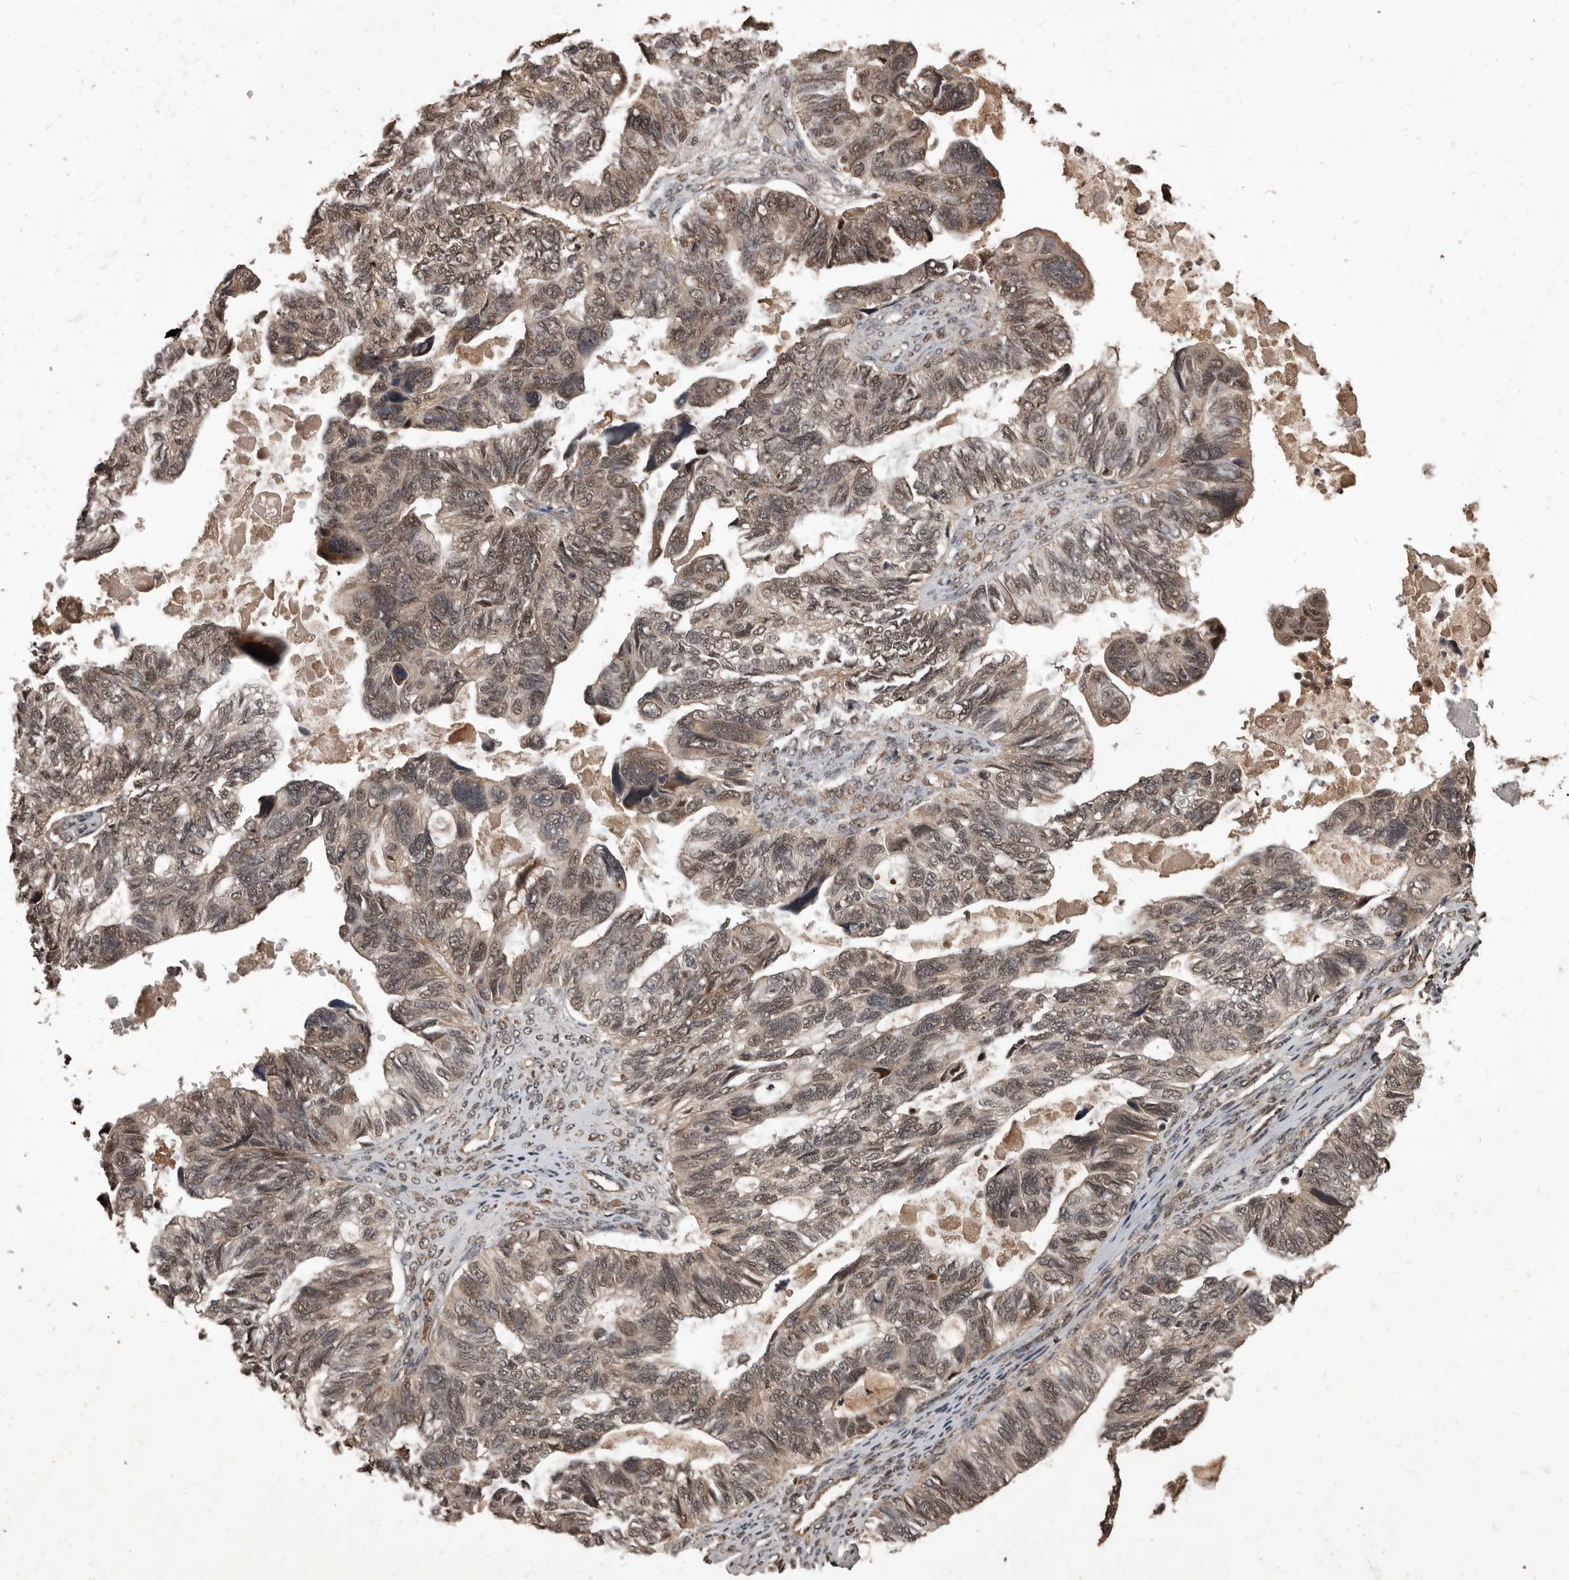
{"staining": {"intensity": "weak", "quantity": ">75%", "location": "cytoplasmic/membranous,nuclear"}, "tissue": "ovarian cancer", "cell_type": "Tumor cells", "image_type": "cancer", "snomed": [{"axis": "morphology", "description": "Cystadenocarcinoma, serous, NOS"}, {"axis": "topography", "description": "Ovary"}], "caption": "This micrograph shows serous cystadenocarcinoma (ovarian) stained with immunohistochemistry to label a protein in brown. The cytoplasmic/membranous and nuclear of tumor cells show weak positivity for the protein. Nuclei are counter-stained blue.", "gene": "AHR", "patient": {"sex": "female", "age": 79}}